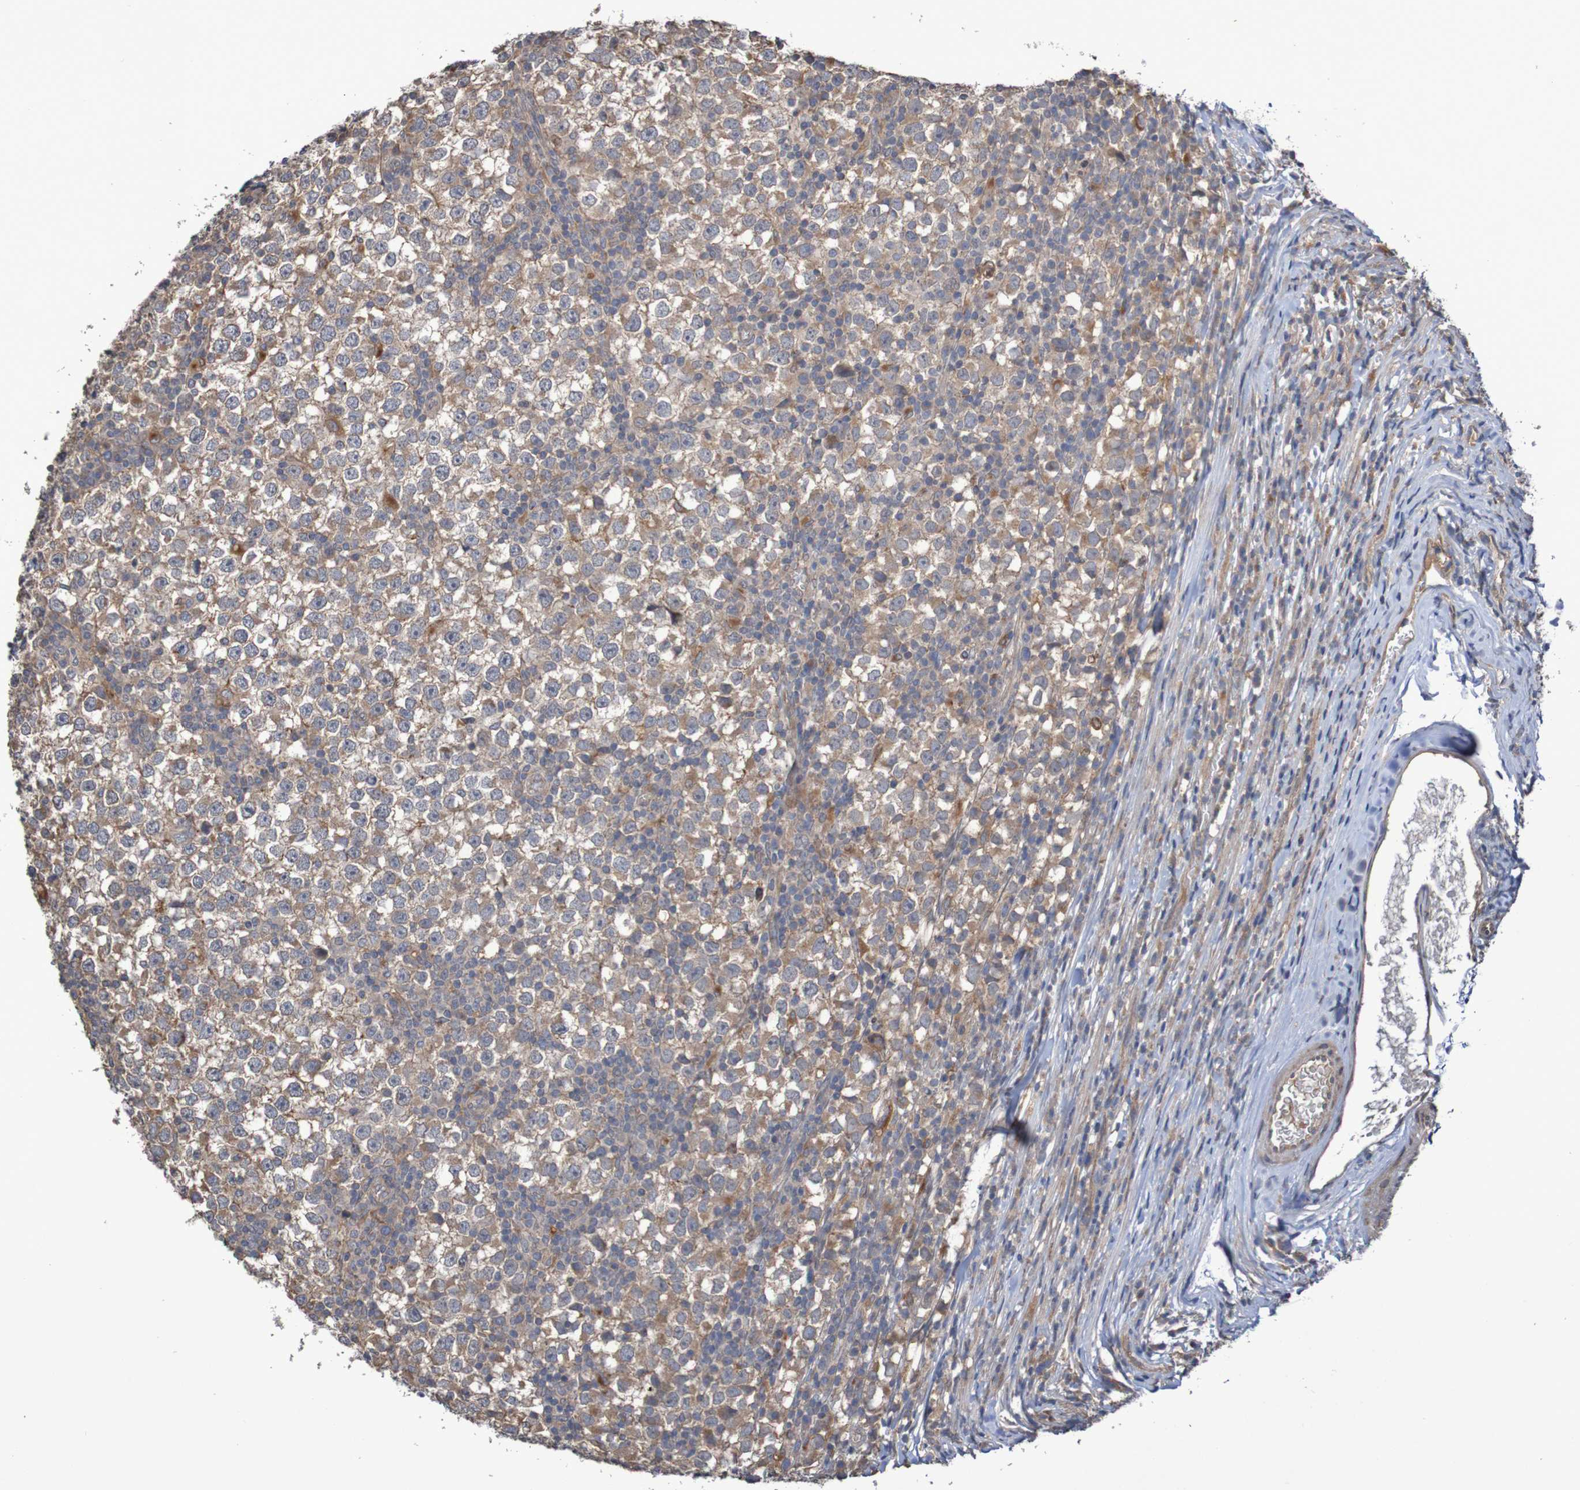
{"staining": {"intensity": "moderate", "quantity": "25%-75%", "location": "cytoplasmic/membranous"}, "tissue": "testis cancer", "cell_type": "Tumor cells", "image_type": "cancer", "snomed": [{"axis": "morphology", "description": "Seminoma, NOS"}, {"axis": "topography", "description": "Testis"}], "caption": "Protein expression by immunohistochemistry shows moderate cytoplasmic/membranous staining in approximately 25%-75% of tumor cells in testis cancer (seminoma).", "gene": "PHYH", "patient": {"sex": "male", "age": 65}}